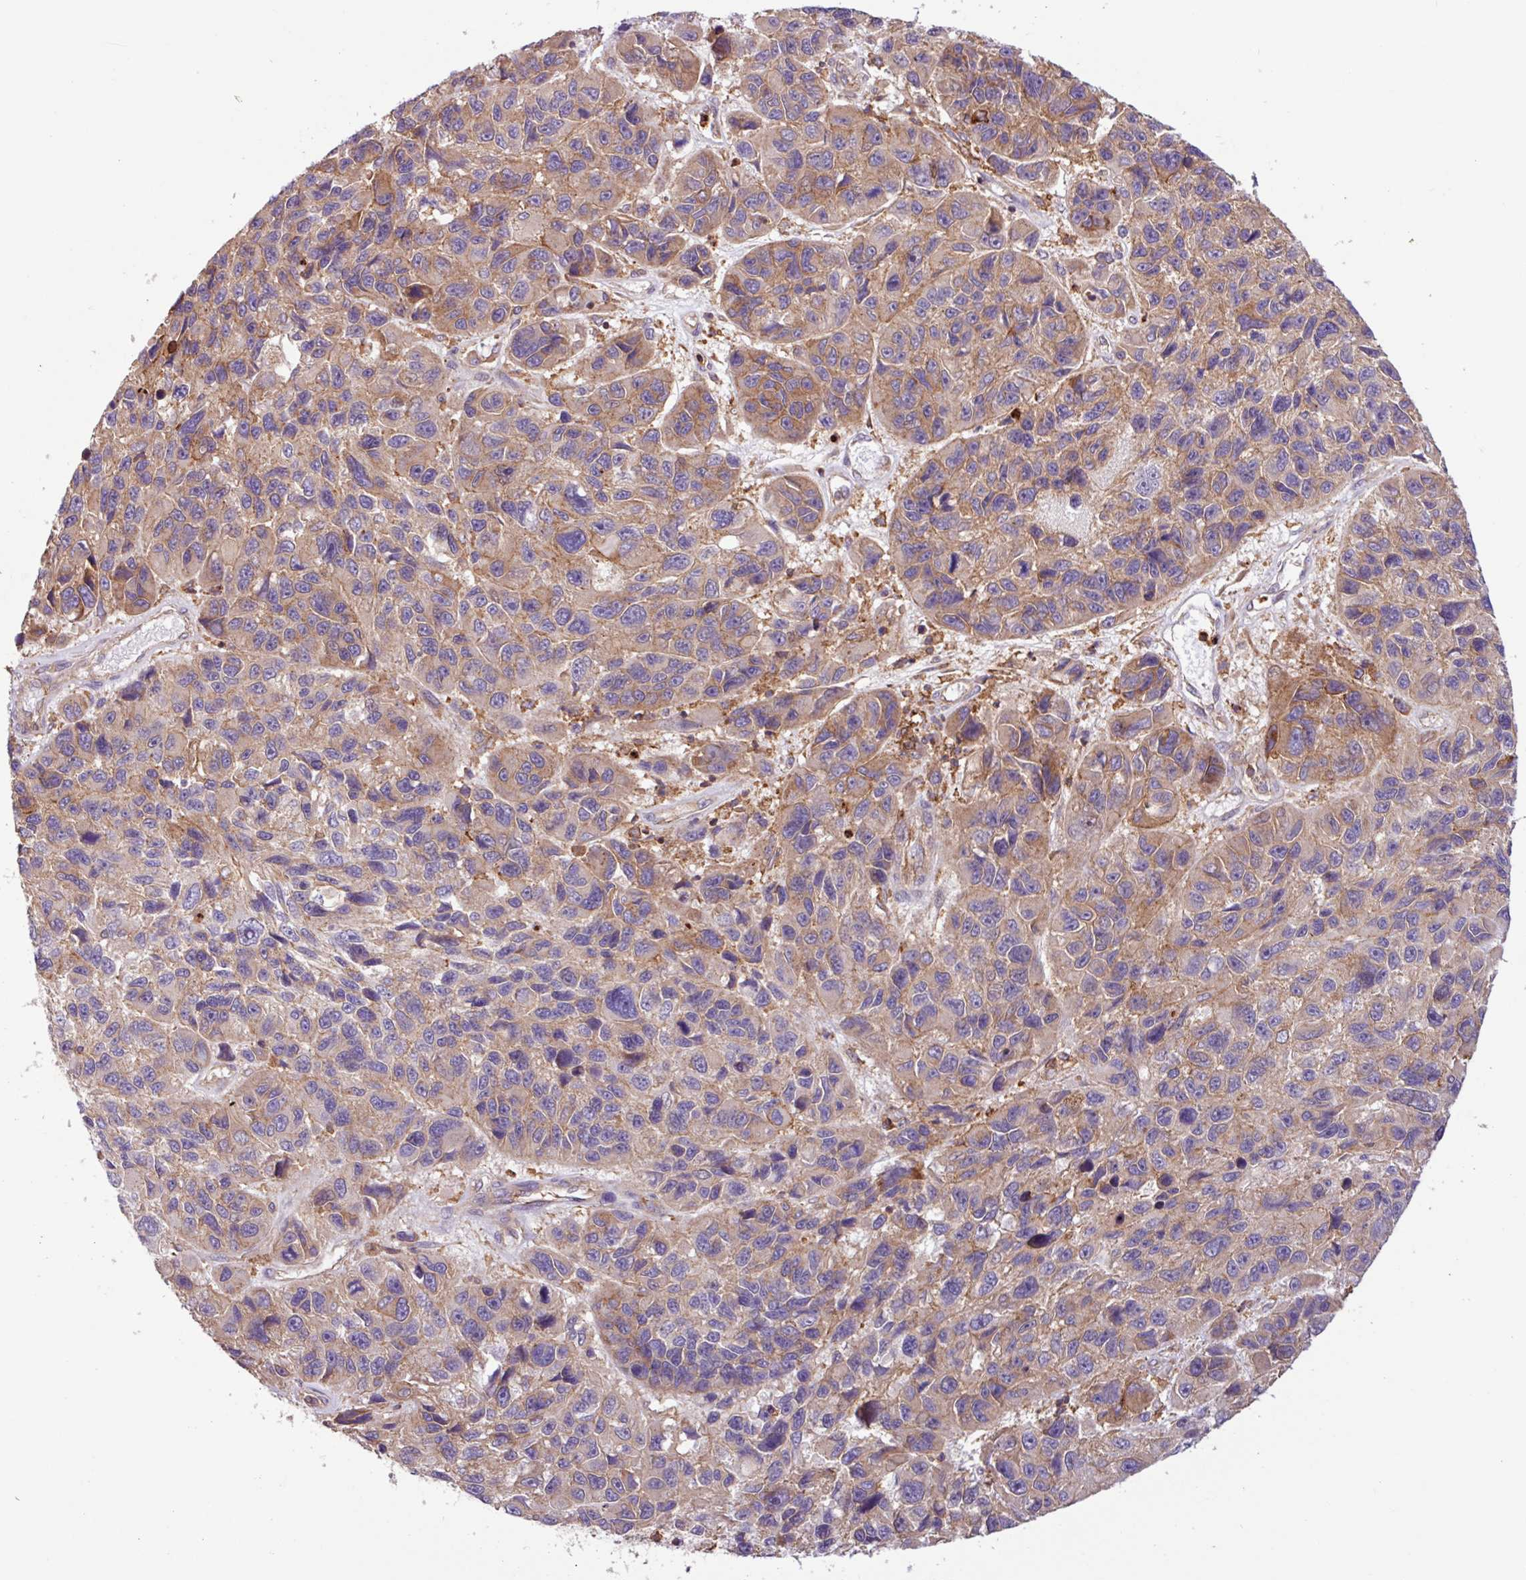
{"staining": {"intensity": "weak", "quantity": "25%-75%", "location": "cytoplasmic/membranous"}, "tissue": "melanoma", "cell_type": "Tumor cells", "image_type": "cancer", "snomed": [{"axis": "morphology", "description": "Malignant melanoma, NOS"}, {"axis": "topography", "description": "Skin"}], "caption": "Protein analysis of malignant melanoma tissue reveals weak cytoplasmic/membranous positivity in about 25%-75% of tumor cells. The staining was performed using DAB, with brown indicating positive protein expression. Nuclei are stained blue with hematoxylin.", "gene": "ACTR3", "patient": {"sex": "male", "age": 53}}